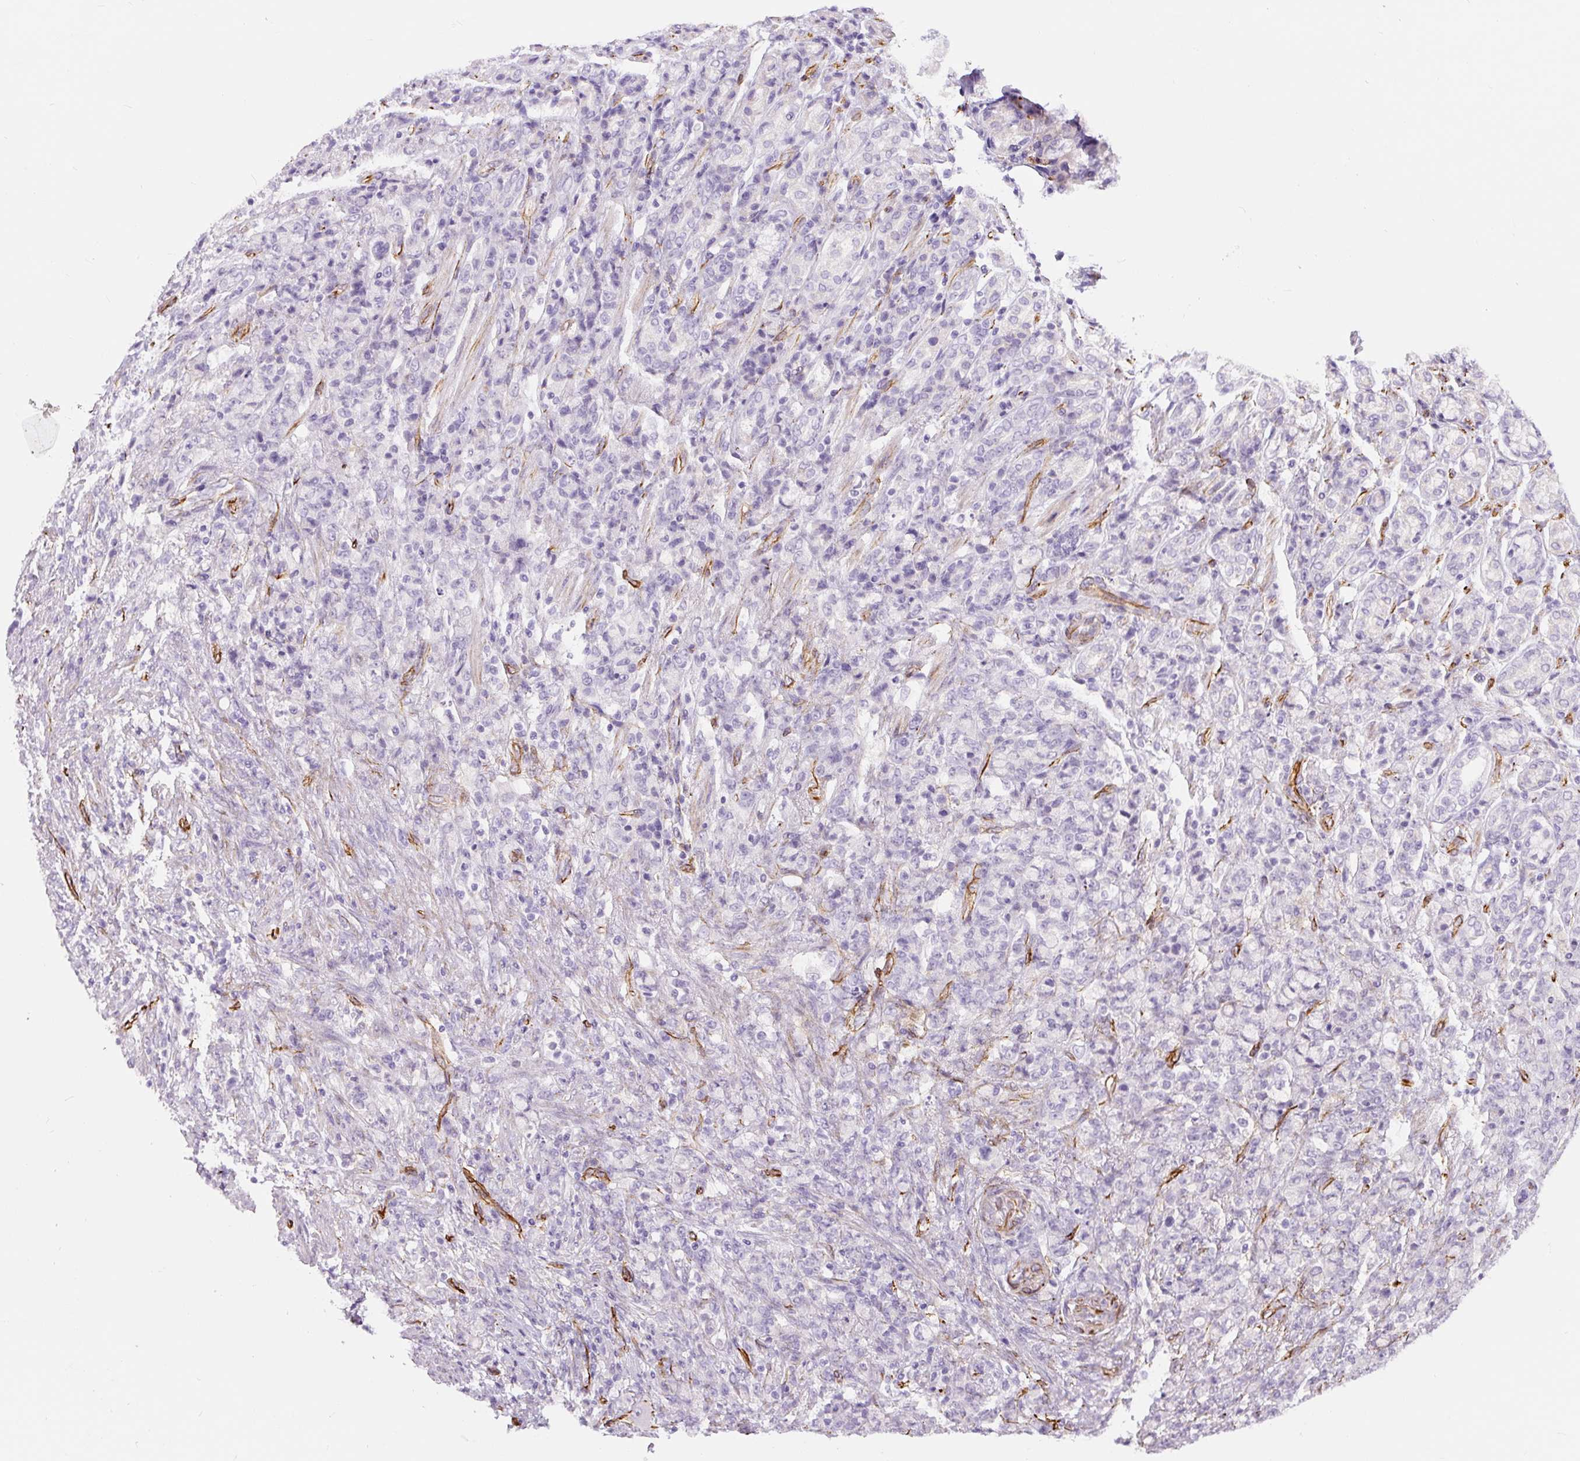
{"staining": {"intensity": "negative", "quantity": "none", "location": "none"}, "tissue": "stomach cancer", "cell_type": "Tumor cells", "image_type": "cancer", "snomed": [{"axis": "morphology", "description": "Adenocarcinoma, NOS"}, {"axis": "topography", "description": "Stomach"}], "caption": "Adenocarcinoma (stomach) was stained to show a protein in brown. There is no significant staining in tumor cells.", "gene": "NES", "patient": {"sex": "female", "age": 79}}